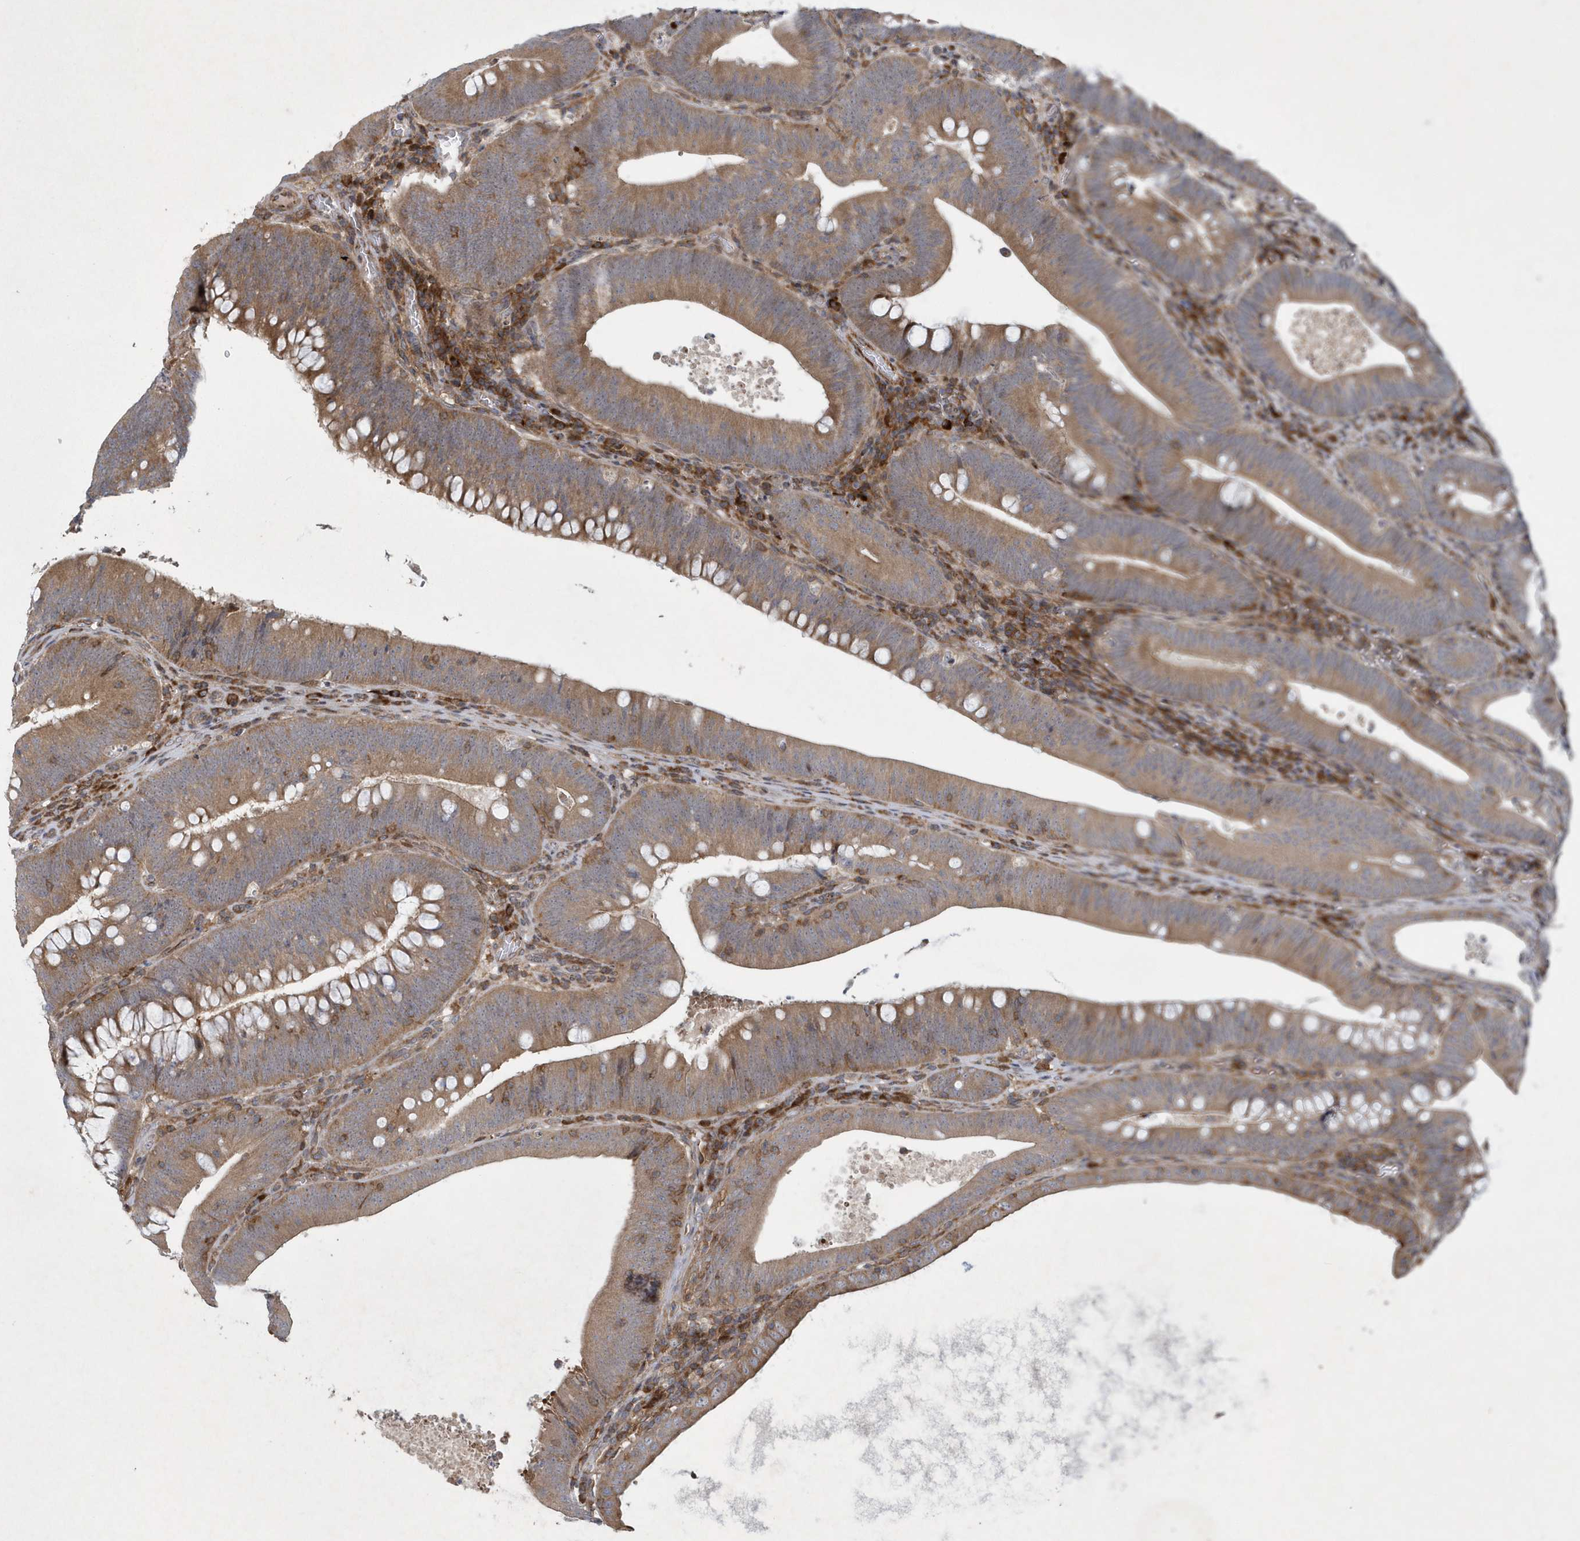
{"staining": {"intensity": "moderate", "quantity": ">75%", "location": "cytoplasmic/membranous"}, "tissue": "colorectal cancer", "cell_type": "Tumor cells", "image_type": "cancer", "snomed": [{"axis": "morphology", "description": "Normal tissue, NOS"}, {"axis": "topography", "description": "Colon"}], "caption": "Tumor cells demonstrate medium levels of moderate cytoplasmic/membranous staining in approximately >75% of cells in human colorectal cancer. (Stains: DAB (3,3'-diaminobenzidine) in brown, nuclei in blue, Microscopy: brightfield microscopy at high magnification).", "gene": "N4BP2", "patient": {"sex": "female", "age": 82}}